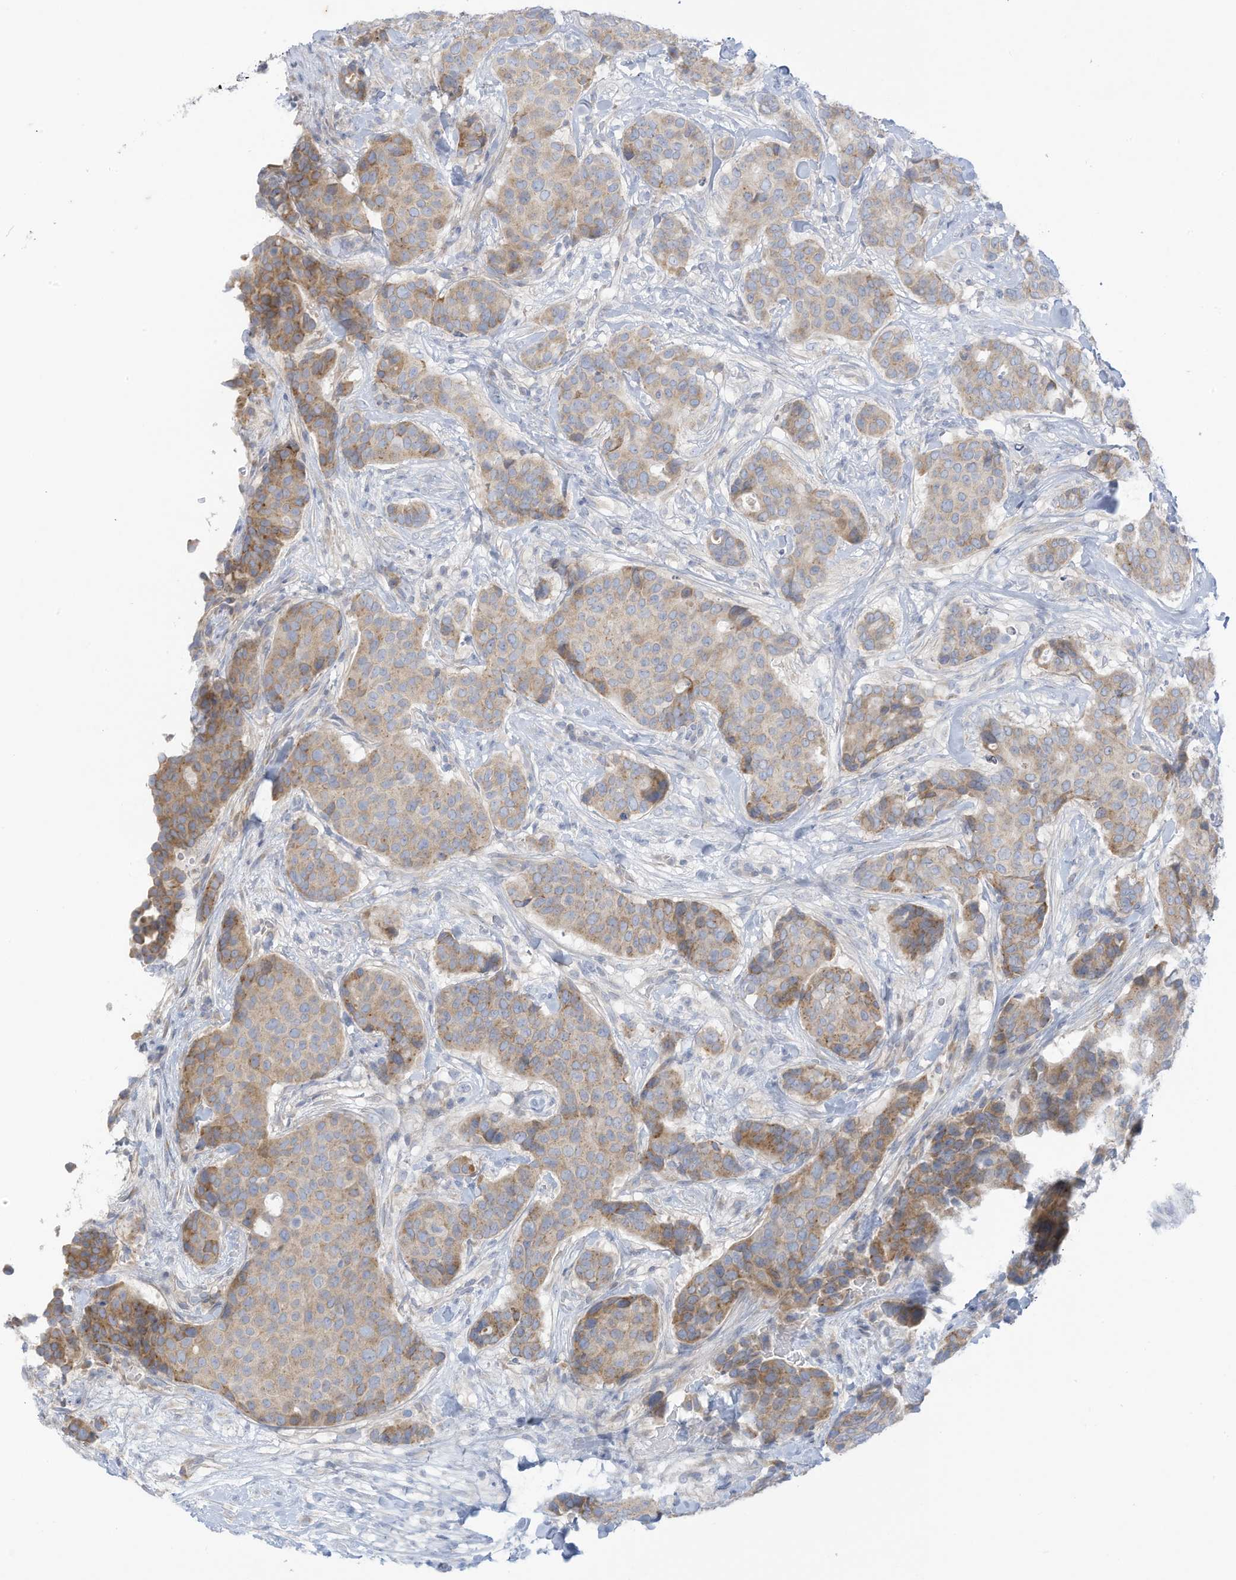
{"staining": {"intensity": "moderate", "quantity": "25%-75%", "location": "cytoplasmic/membranous"}, "tissue": "breast cancer", "cell_type": "Tumor cells", "image_type": "cancer", "snomed": [{"axis": "morphology", "description": "Duct carcinoma"}, {"axis": "topography", "description": "Breast"}], "caption": "Protein staining demonstrates moderate cytoplasmic/membranous expression in about 25%-75% of tumor cells in breast cancer.", "gene": "TRMT2B", "patient": {"sex": "female", "age": 75}}